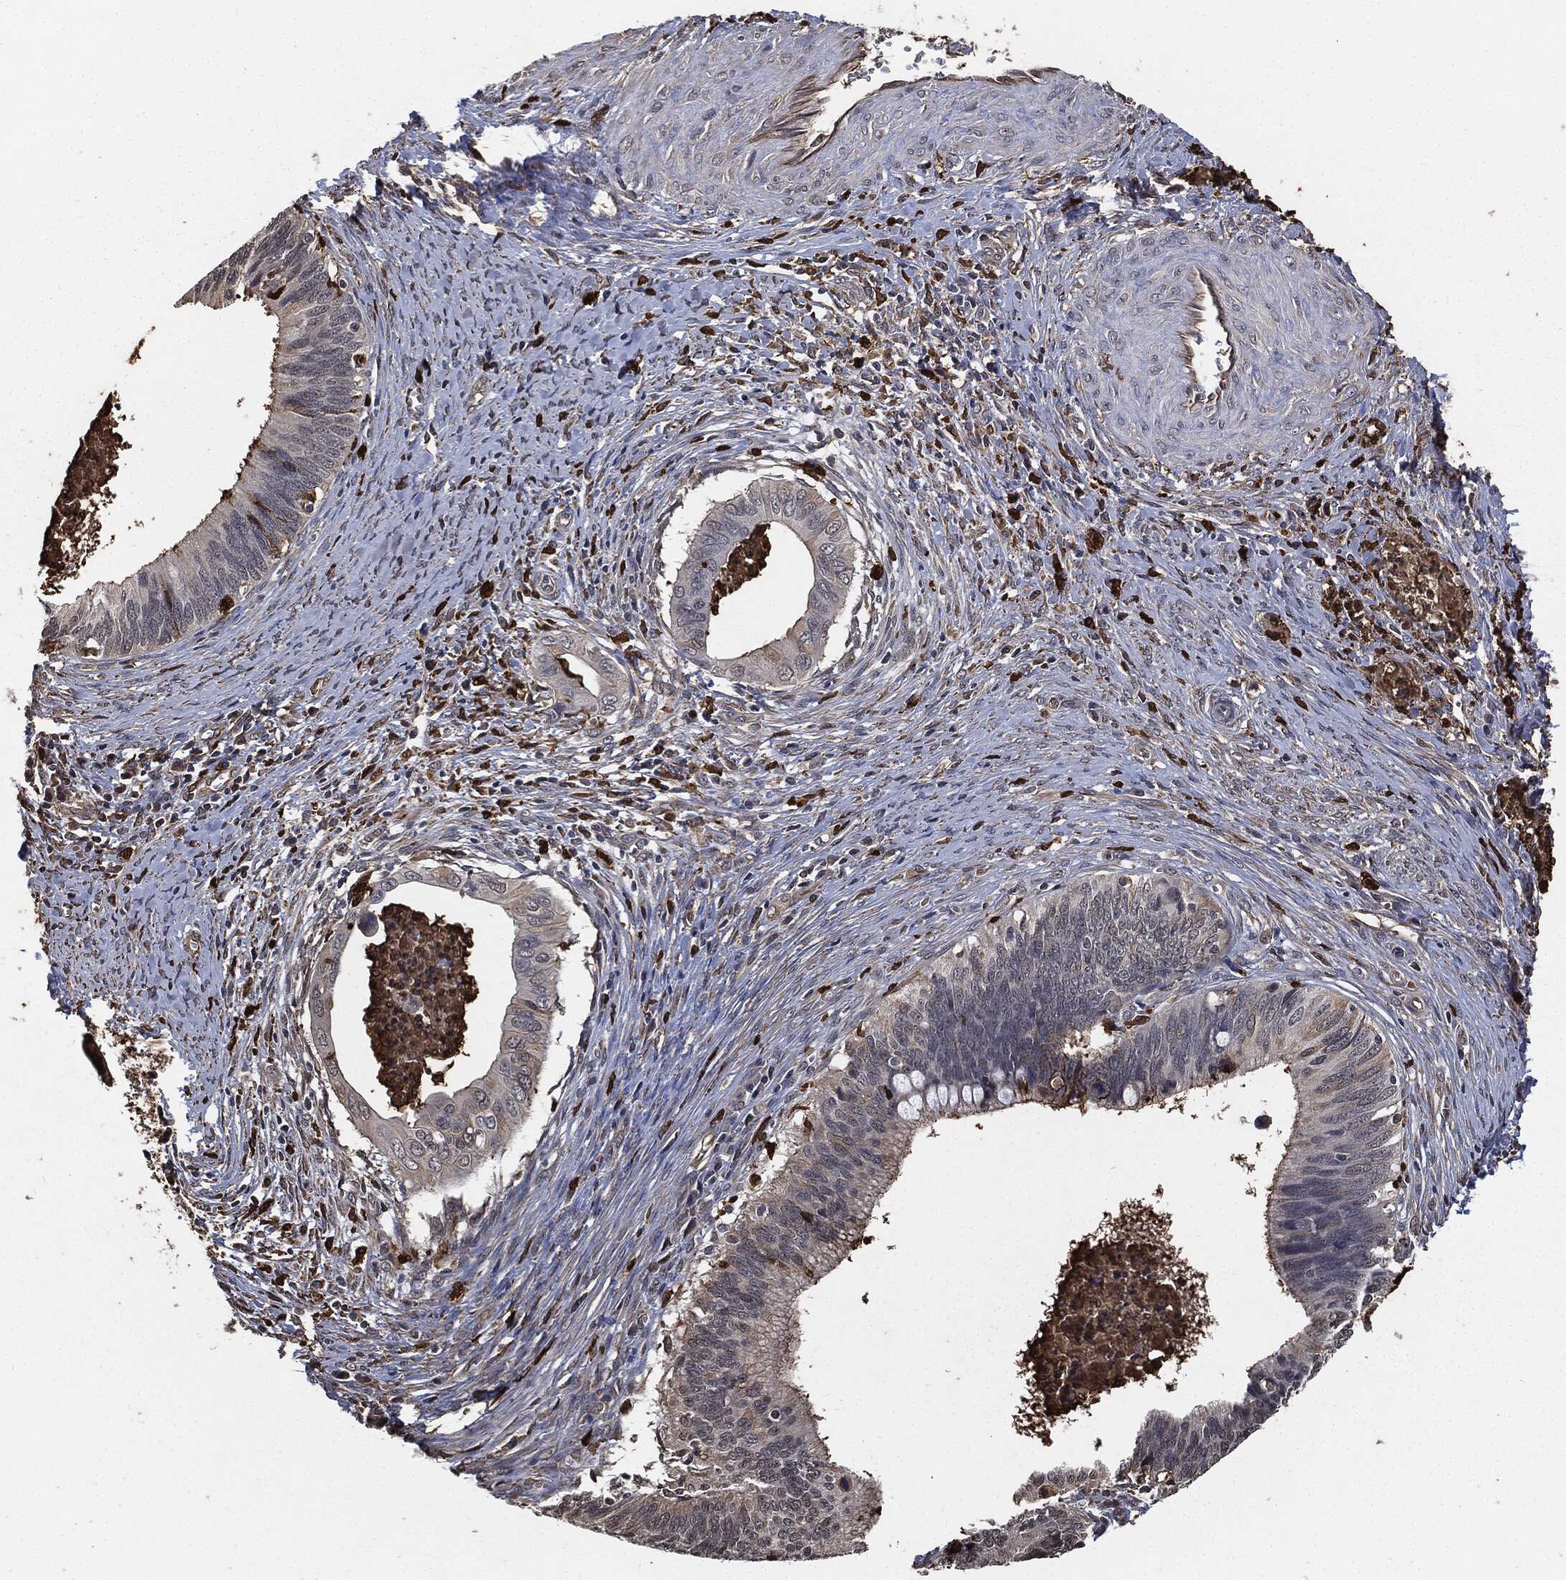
{"staining": {"intensity": "negative", "quantity": "none", "location": "none"}, "tissue": "cervical cancer", "cell_type": "Tumor cells", "image_type": "cancer", "snomed": [{"axis": "morphology", "description": "Adenocarcinoma, NOS"}, {"axis": "topography", "description": "Cervix"}], "caption": "There is no significant expression in tumor cells of adenocarcinoma (cervical).", "gene": "S100A9", "patient": {"sex": "female", "age": 42}}